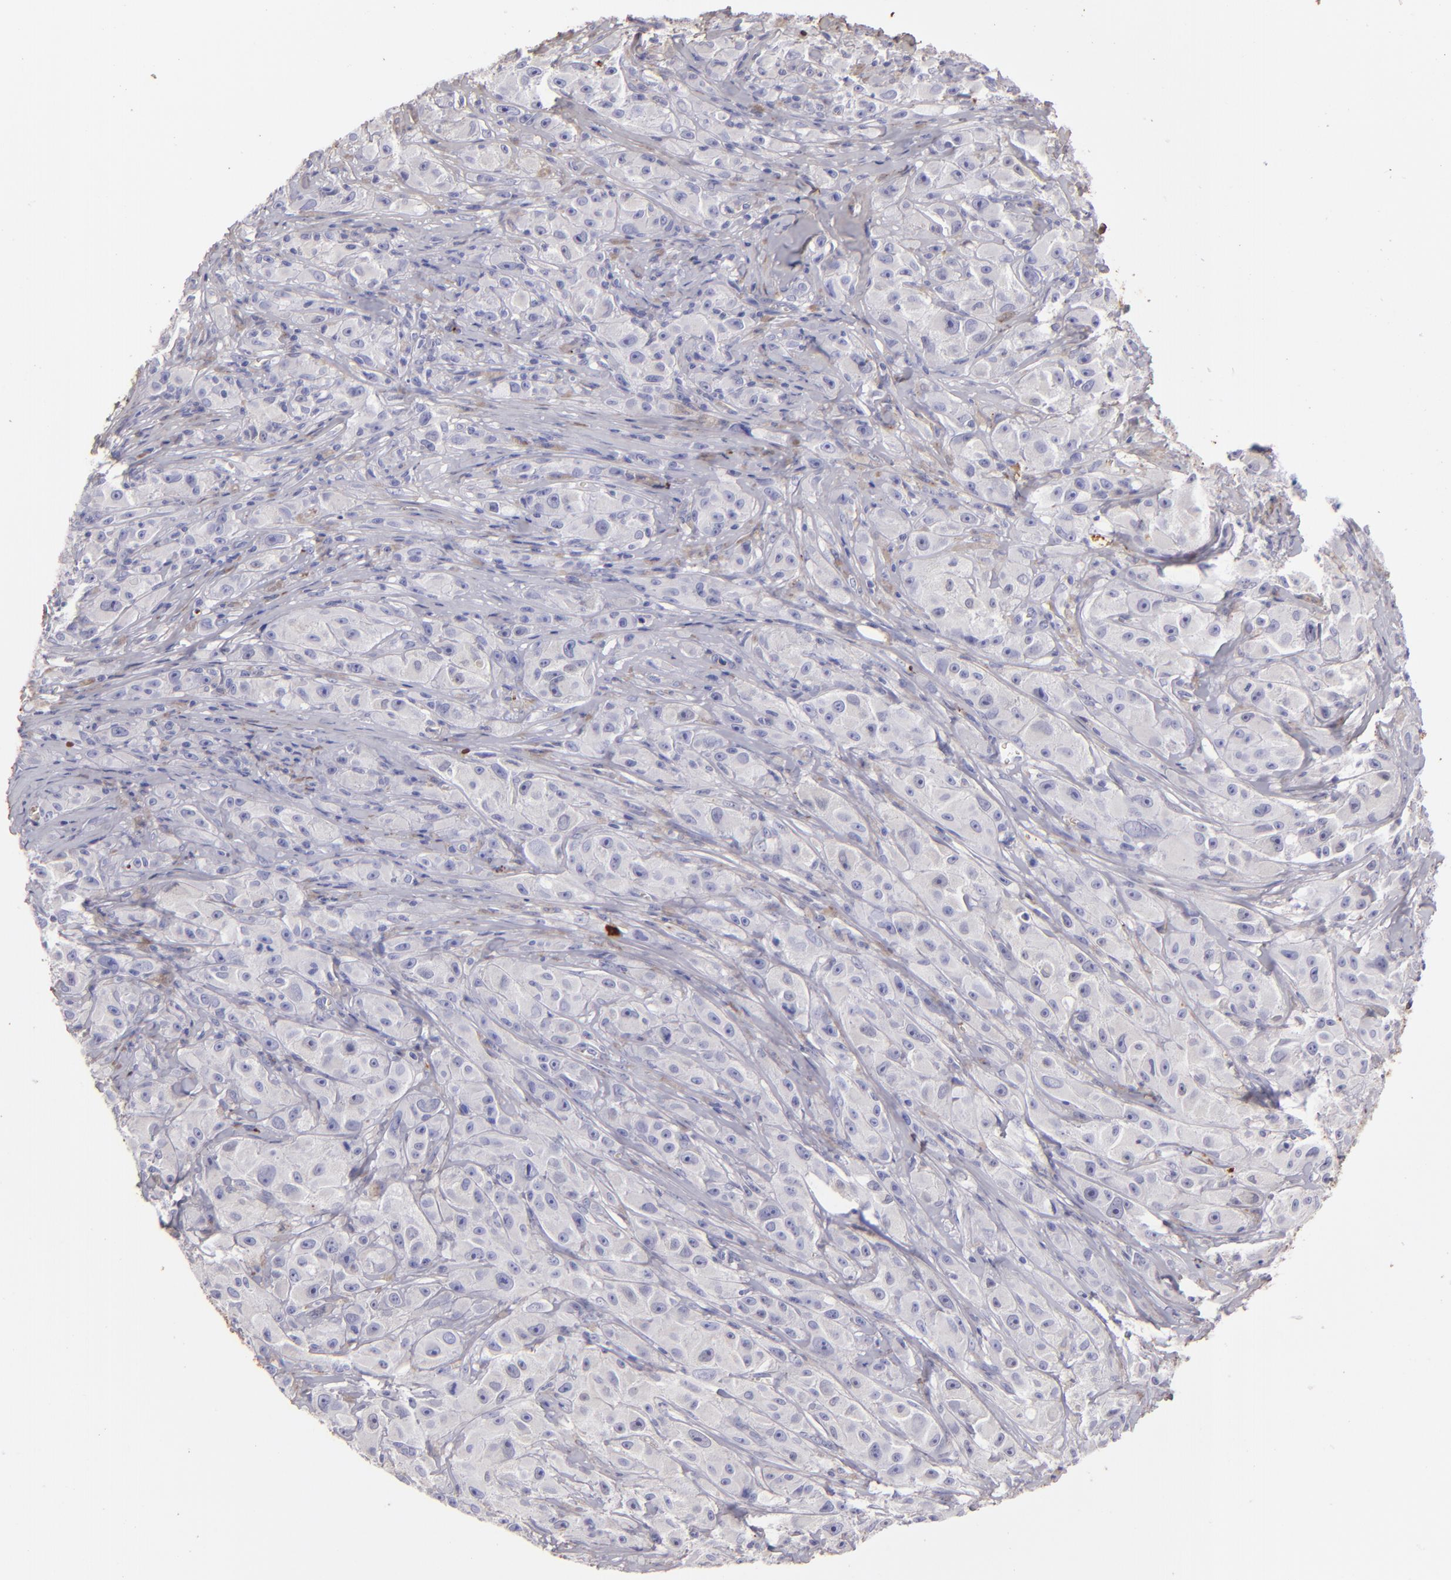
{"staining": {"intensity": "weak", "quantity": "<25%", "location": "cytoplasmic/membranous"}, "tissue": "melanoma", "cell_type": "Tumor cells", "image_type": "cancer", "snomed": [{"axis": "morphology", "description": "Malignant melanoma, NOS"}, {"axis": "topography", "description": "Skin"}], "caption": "Protein analysis of malignant melanoma shows no significant expression in tumor cells.", "gene": "FGB", "patient": {"sex": "male", "age": 56}}